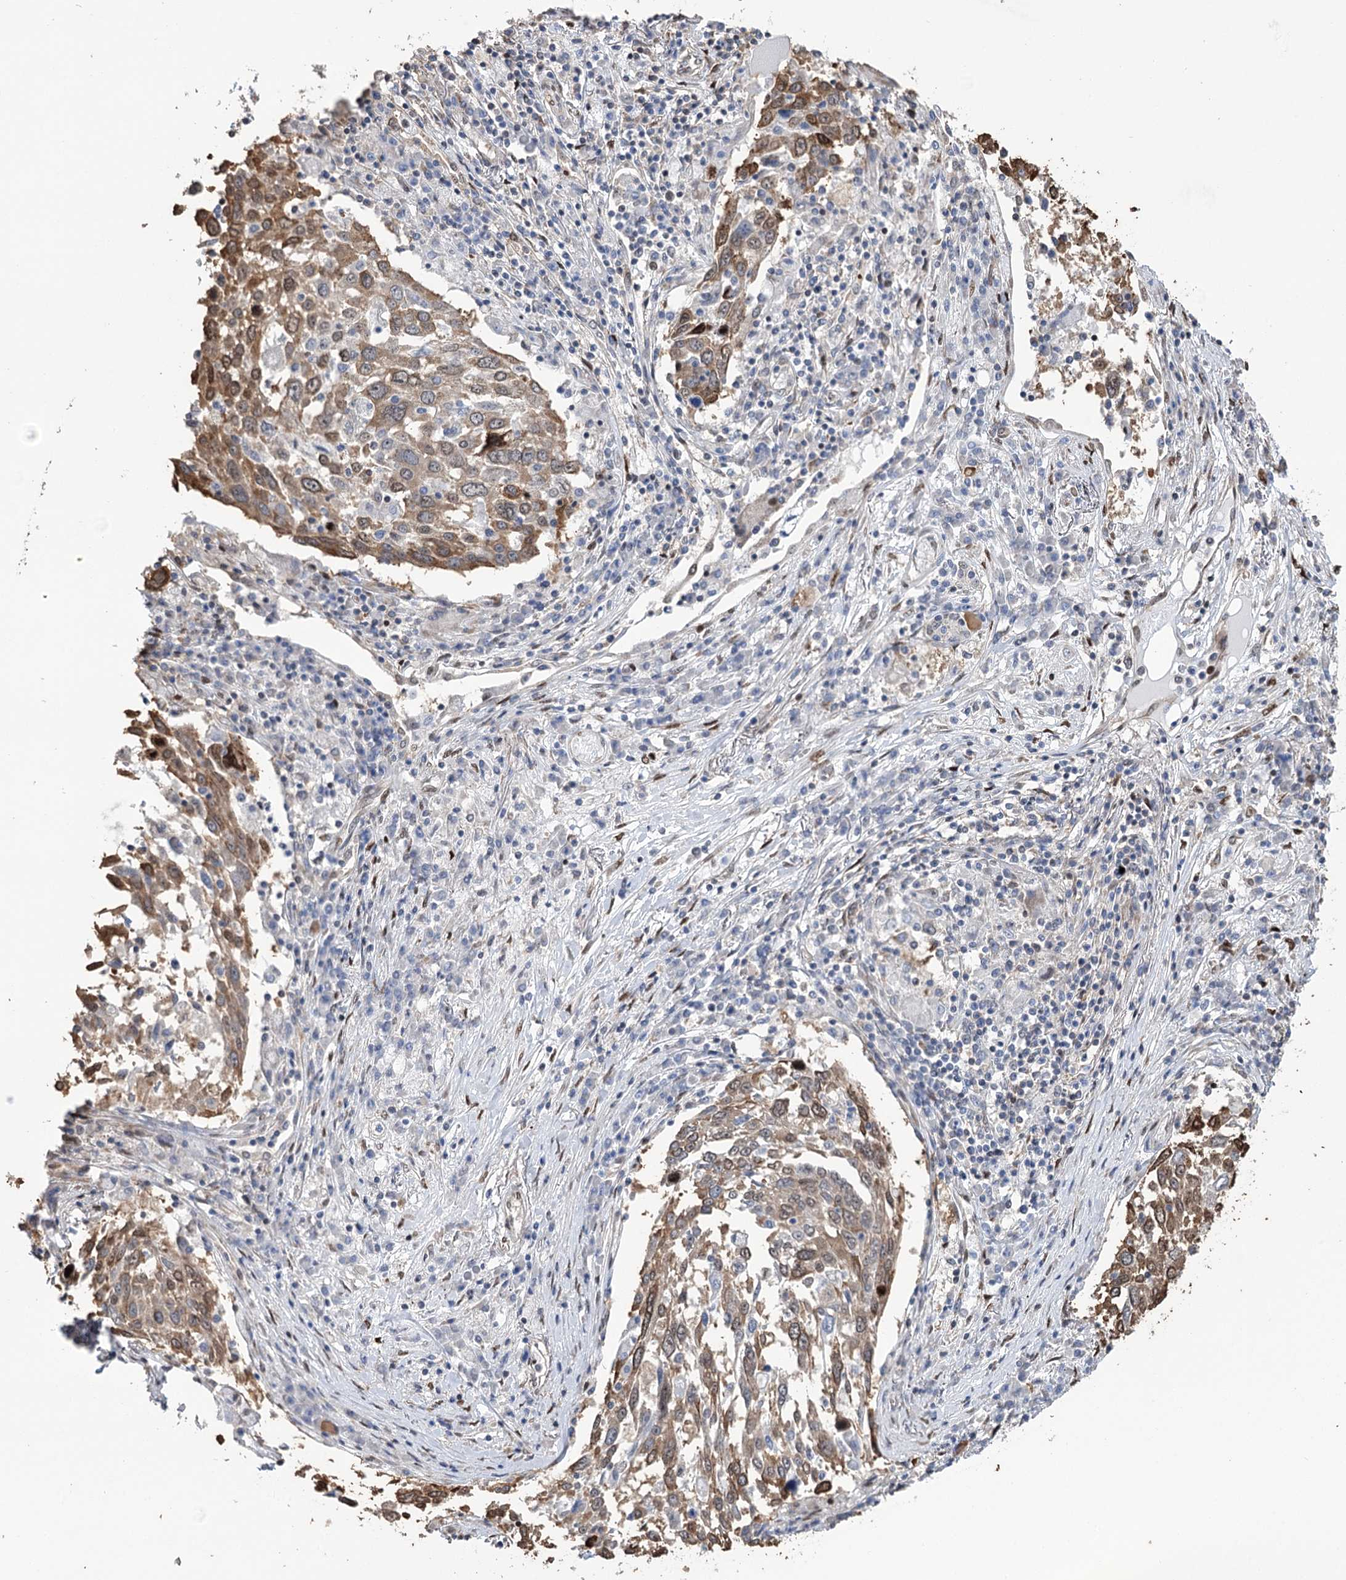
{"staining": {"intensity": "moderate", "quantity": ">75%", "location": "cytoplasmic/membranous,nuclear"}, "tissue": "lung cancer", "cell_type": "Tumor cells", "image_type": "cancer", "snomed": [{"axis": "morphology", "description": "Squamous cell carcinoma, NOS"}, {"axis": "topography", "description": "Lung"}], "caption": "The immunohistochemical stain shows moderate cytoplasmic/membranous and nuclear expression in tumor cells of lung cancer (squamous cell carcinoma) tissue. Using DAB (brown) and hematoxylin (blue) stains, captured at high magnification using brightfield microscopy.", "gene": "NFU1", "patient": {"sex": "male", "age": 65}}